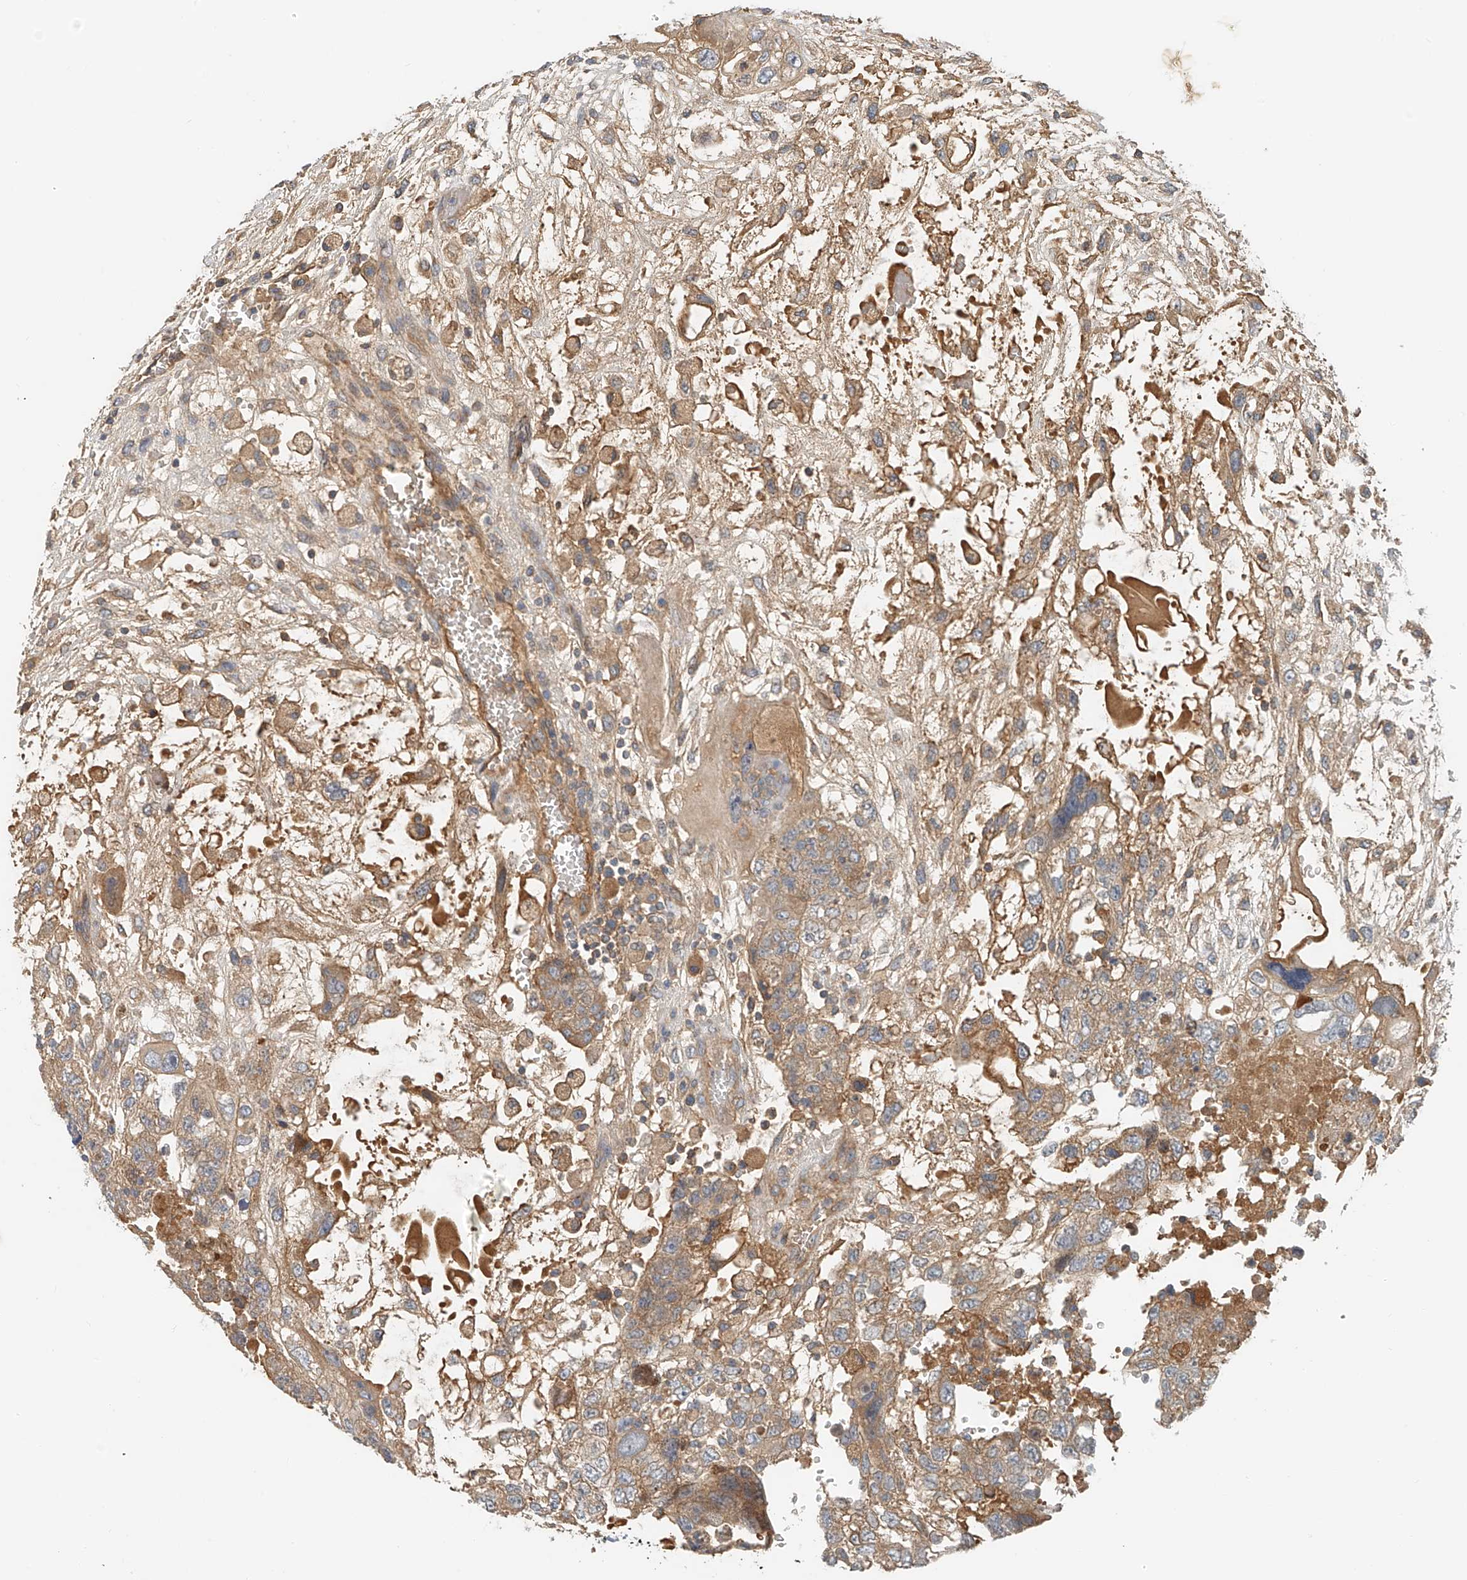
{"staining": {"intensity": "moderate", "quantity": ">75%", "location": "cytoplasmic/membranous"}, "tissue": "testis cancer", "cell_type": "Tumor cells", "image_type": "cancer", "snomed": [{"axis": "morphology", "description": "Carcinoma, Embryonal, NOS"}, {"axis": "topography", "description": "Testis"}], "caption": "The immunohistochemical stain highlights moderate cytoplasmic/membranous expression in tumor cells of embryonal carcinoma (testis) tissue. Immunohistochemistry (ihc) stains the protein in brown and the nuclei are stained blue.", "gene": "LYRM9", "patient": {"sex": "male", "age": 36}}